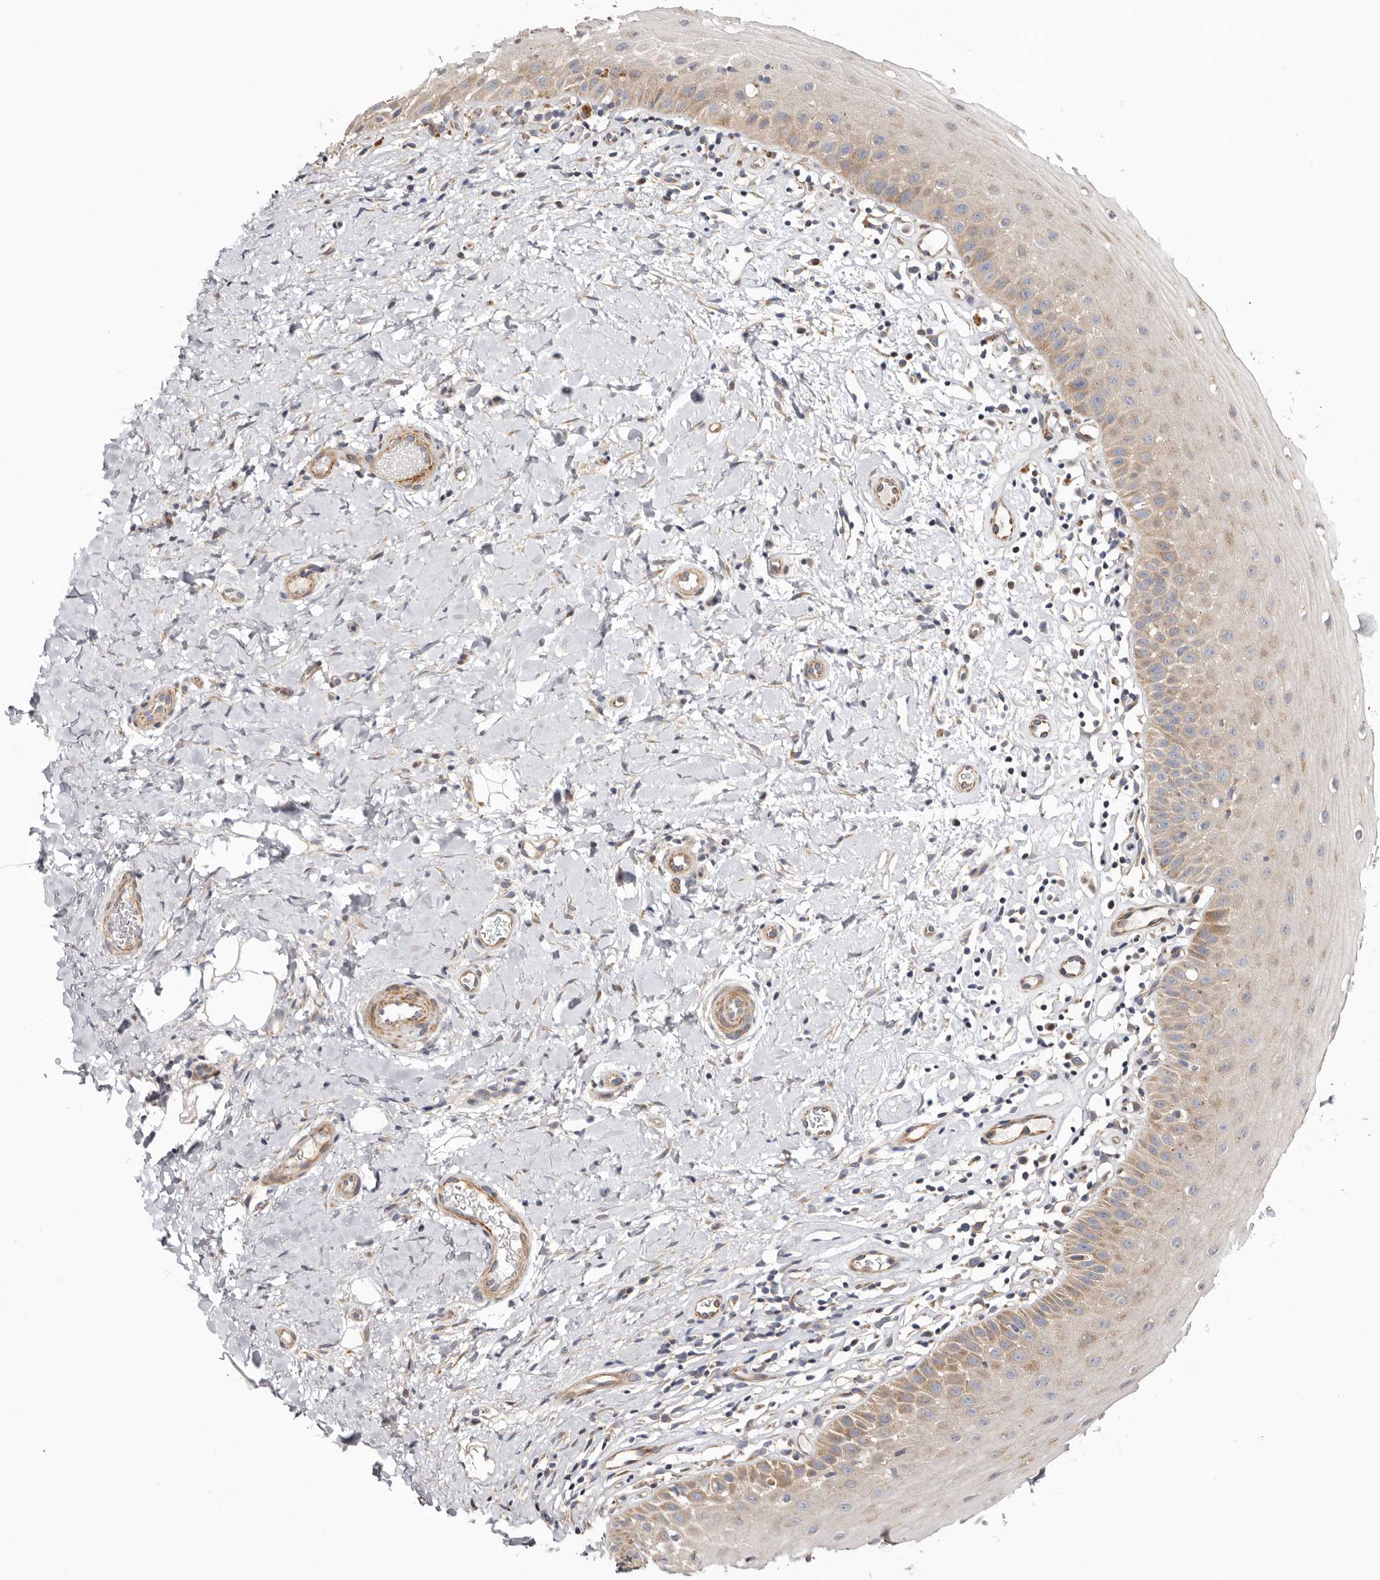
{"staining": {"intensity": "moderate", "quantity": "<25%", "location": "cytoplasmic/membranous"}, "tissue": "oral mucosa", "cell_type": "Squamous epithelial cells", "image_type": "normal", "snomed": [{"axis": "morphology", "description": "Normal tissue, NOS"}, {"axis": "topography", "description": "Oral tissue"}], "caption": "DAB immunohistochemical staining of benign human oral mucosa displays moderate cytoplasmic/membranous protein positivity in approximately <25% of squamous epithelial cells.", "gene": "PROKR1", "patient": {"sex": "female", "age": 56}}